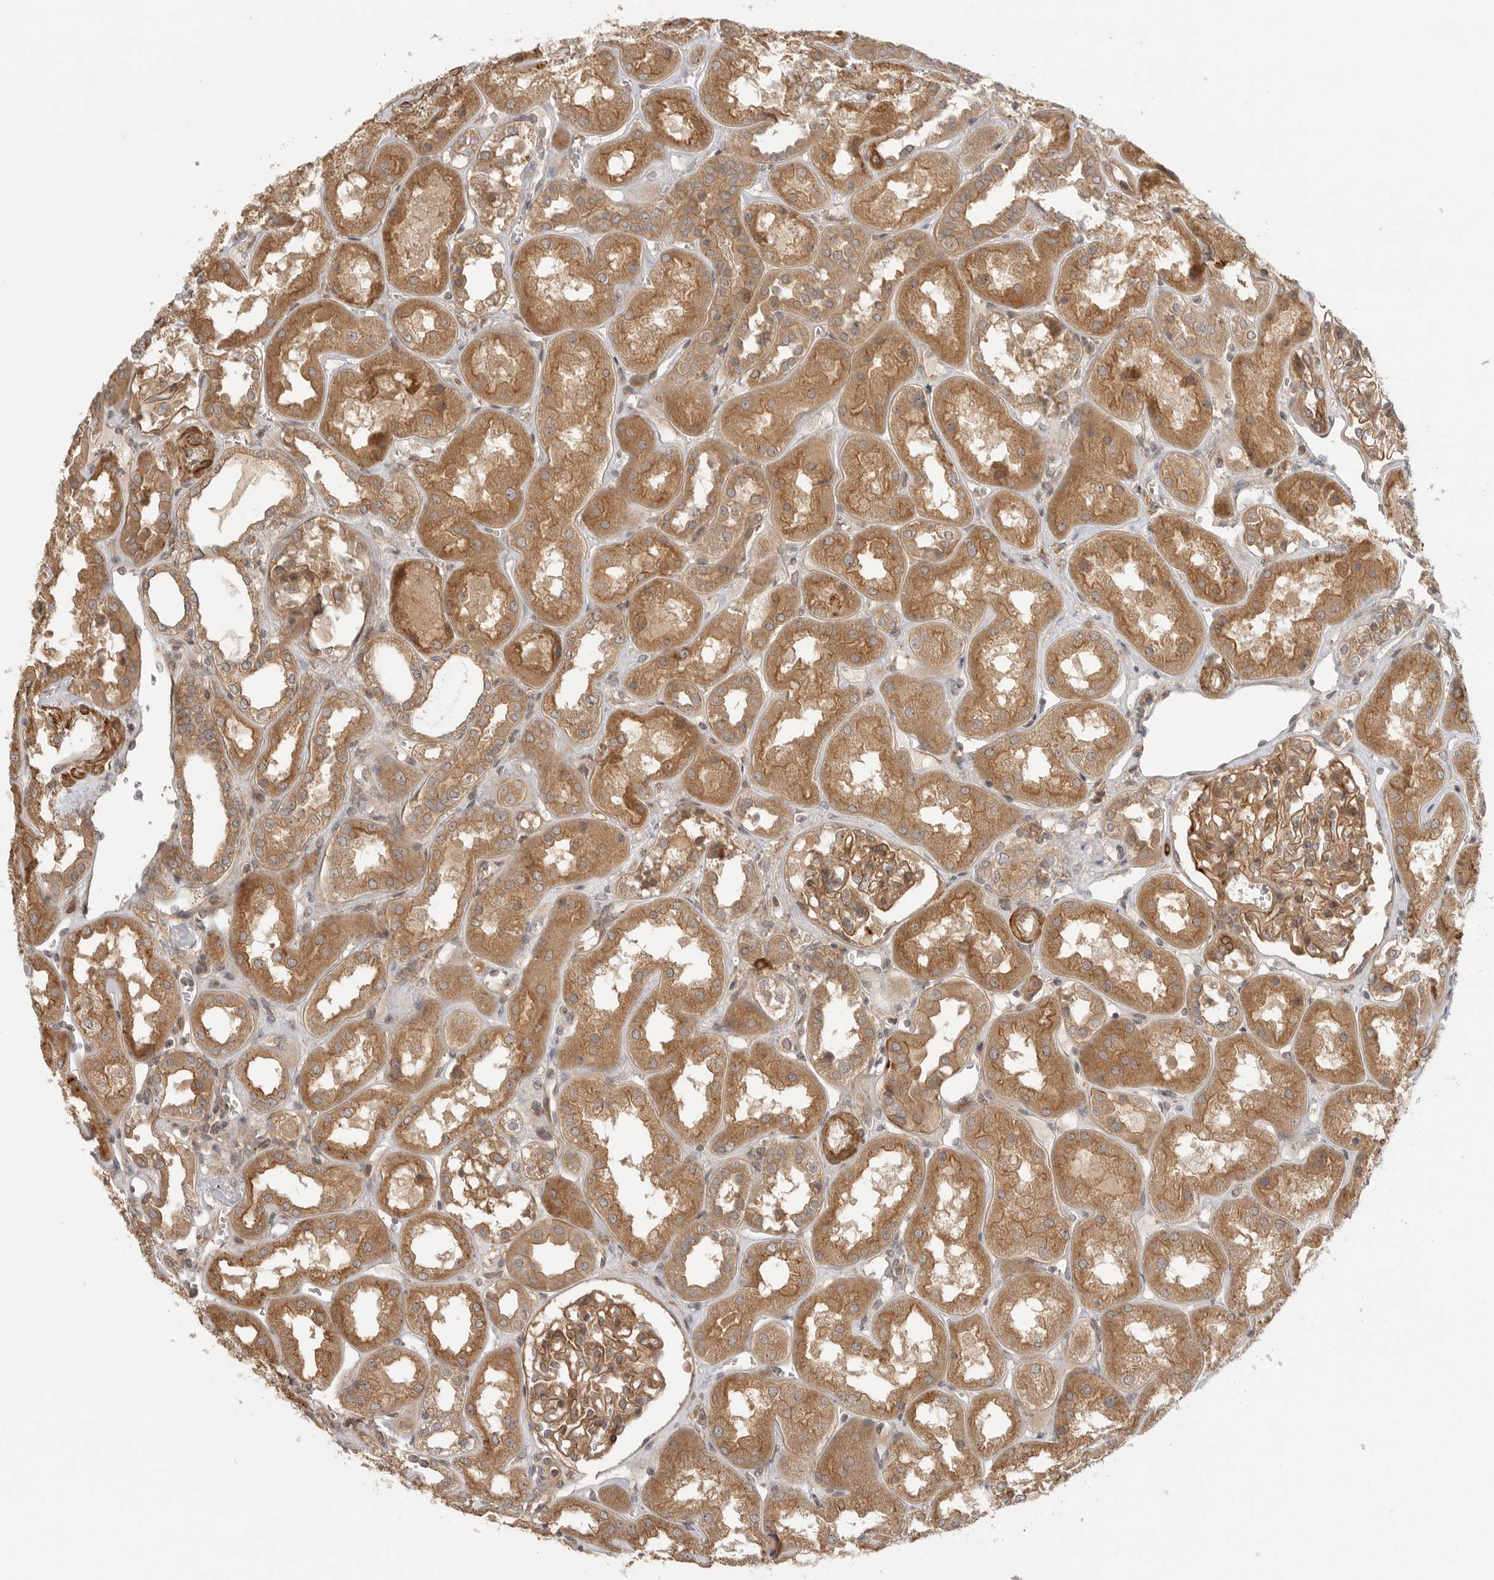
{"staining": {"intensity": "moderate", "quantity": ">75%", "location": "cytoplasmic/membranous"}, "tissue": "kidney", "cell_type": "Cells in glomeruli", "image_type": "normal", "snomed": [{"axis": "morphology", "description": "Normal tissue, NOS"}, {"axis": "topography", "description": "Kidney"}], "caption": "Human kidney stained for a protein (brown) exhibits moderate cytoplasmic/membranous positive expression in about >75% of cells in glomeruli.", "gene": "CCPG1", "patient": {"sex": "male", "age": 70}}